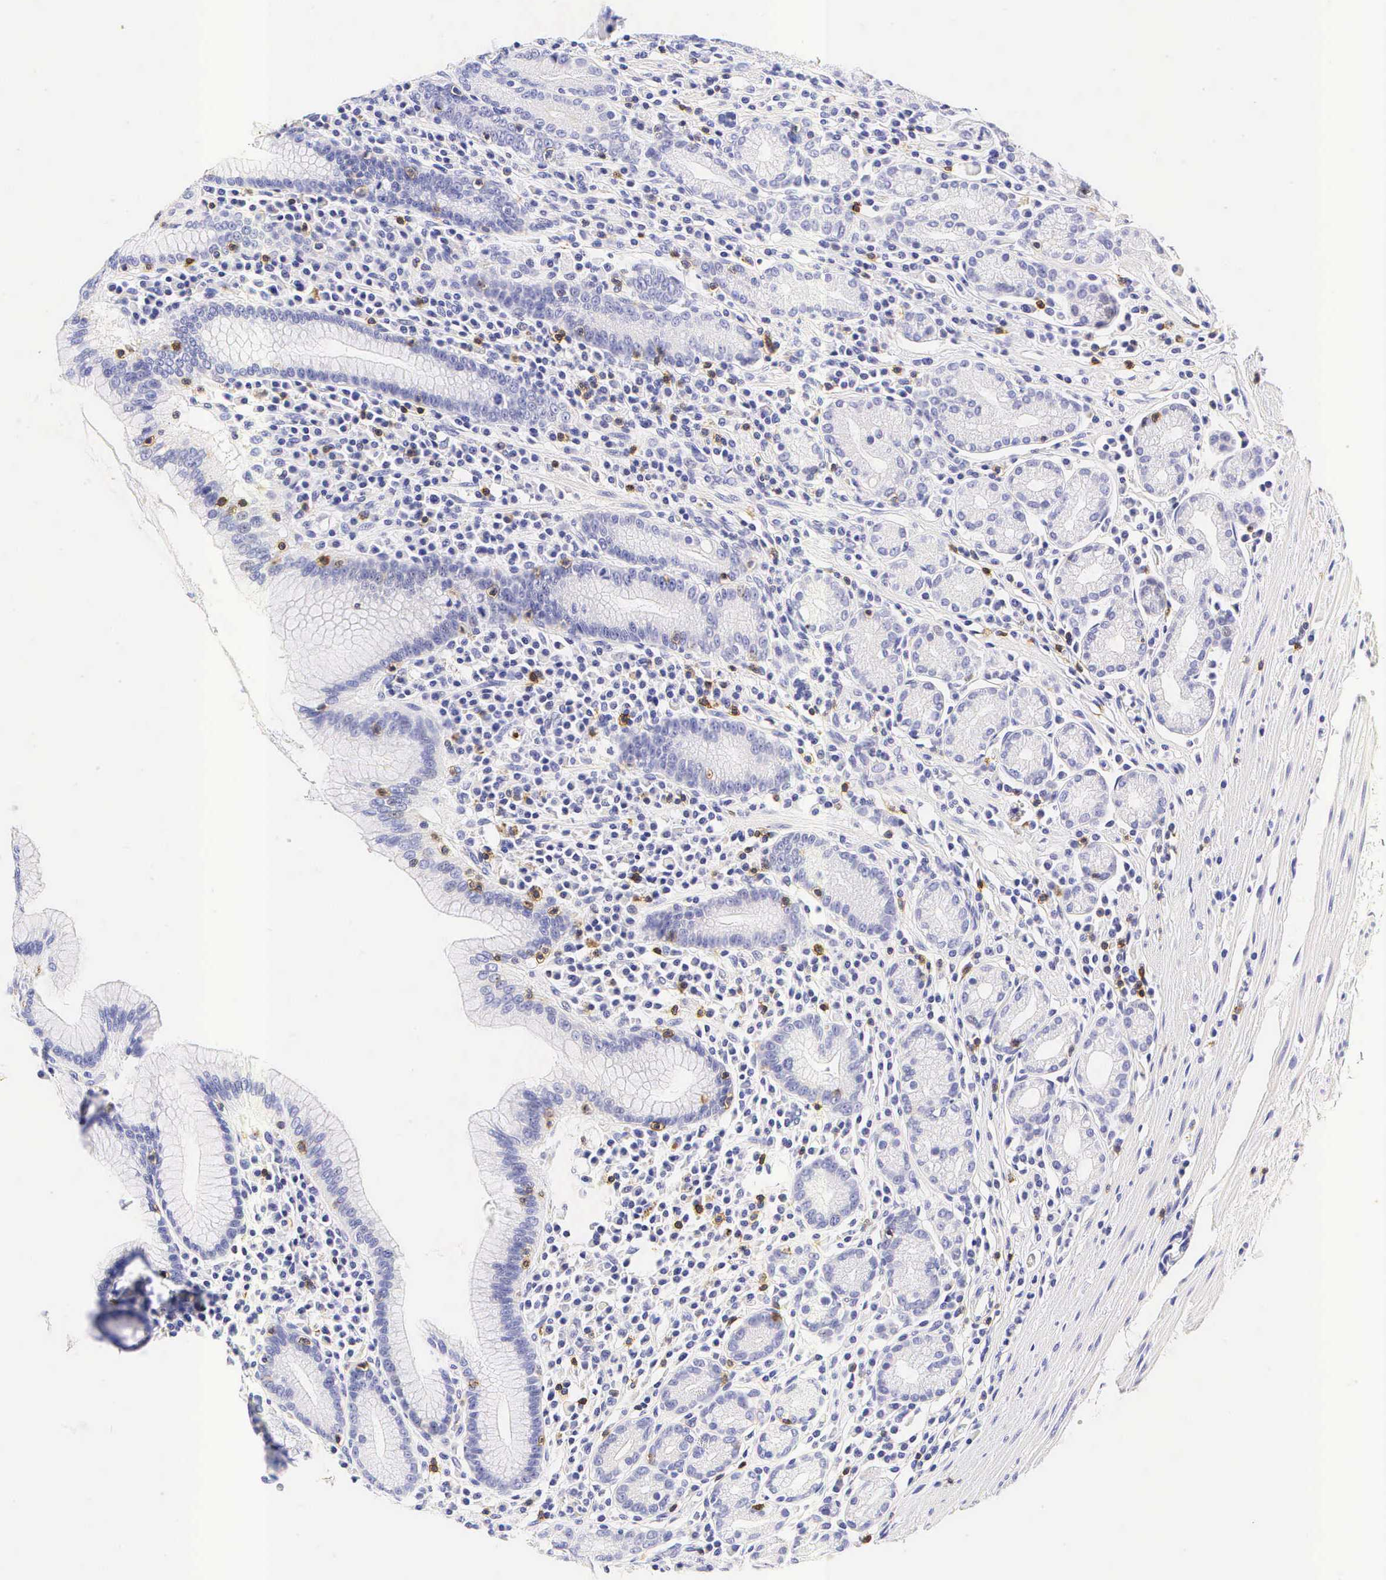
{"staining": {"intensity": "negative", "quantity": "none", "location": "none"}, "tissue": "stomach", "cell_type": "Glandular cells", "image_type": "normal", "snomed": [{"axis": "morphology", "description": "Normal tissue, NOS"}, {"axis": "topography", "description": "Stomach, lower"}], "caption": "Immunohistochemistry (IHC) of benign human stomach demonstrates no expression in glandular cells. (DAB (3,3'-diaminobenzidine) immunohistochemistry (IHC) visualized using brightfield microscopy, high magnification).", "gene": "CD3E", "patient": {"sex": "male", "age": 58}}